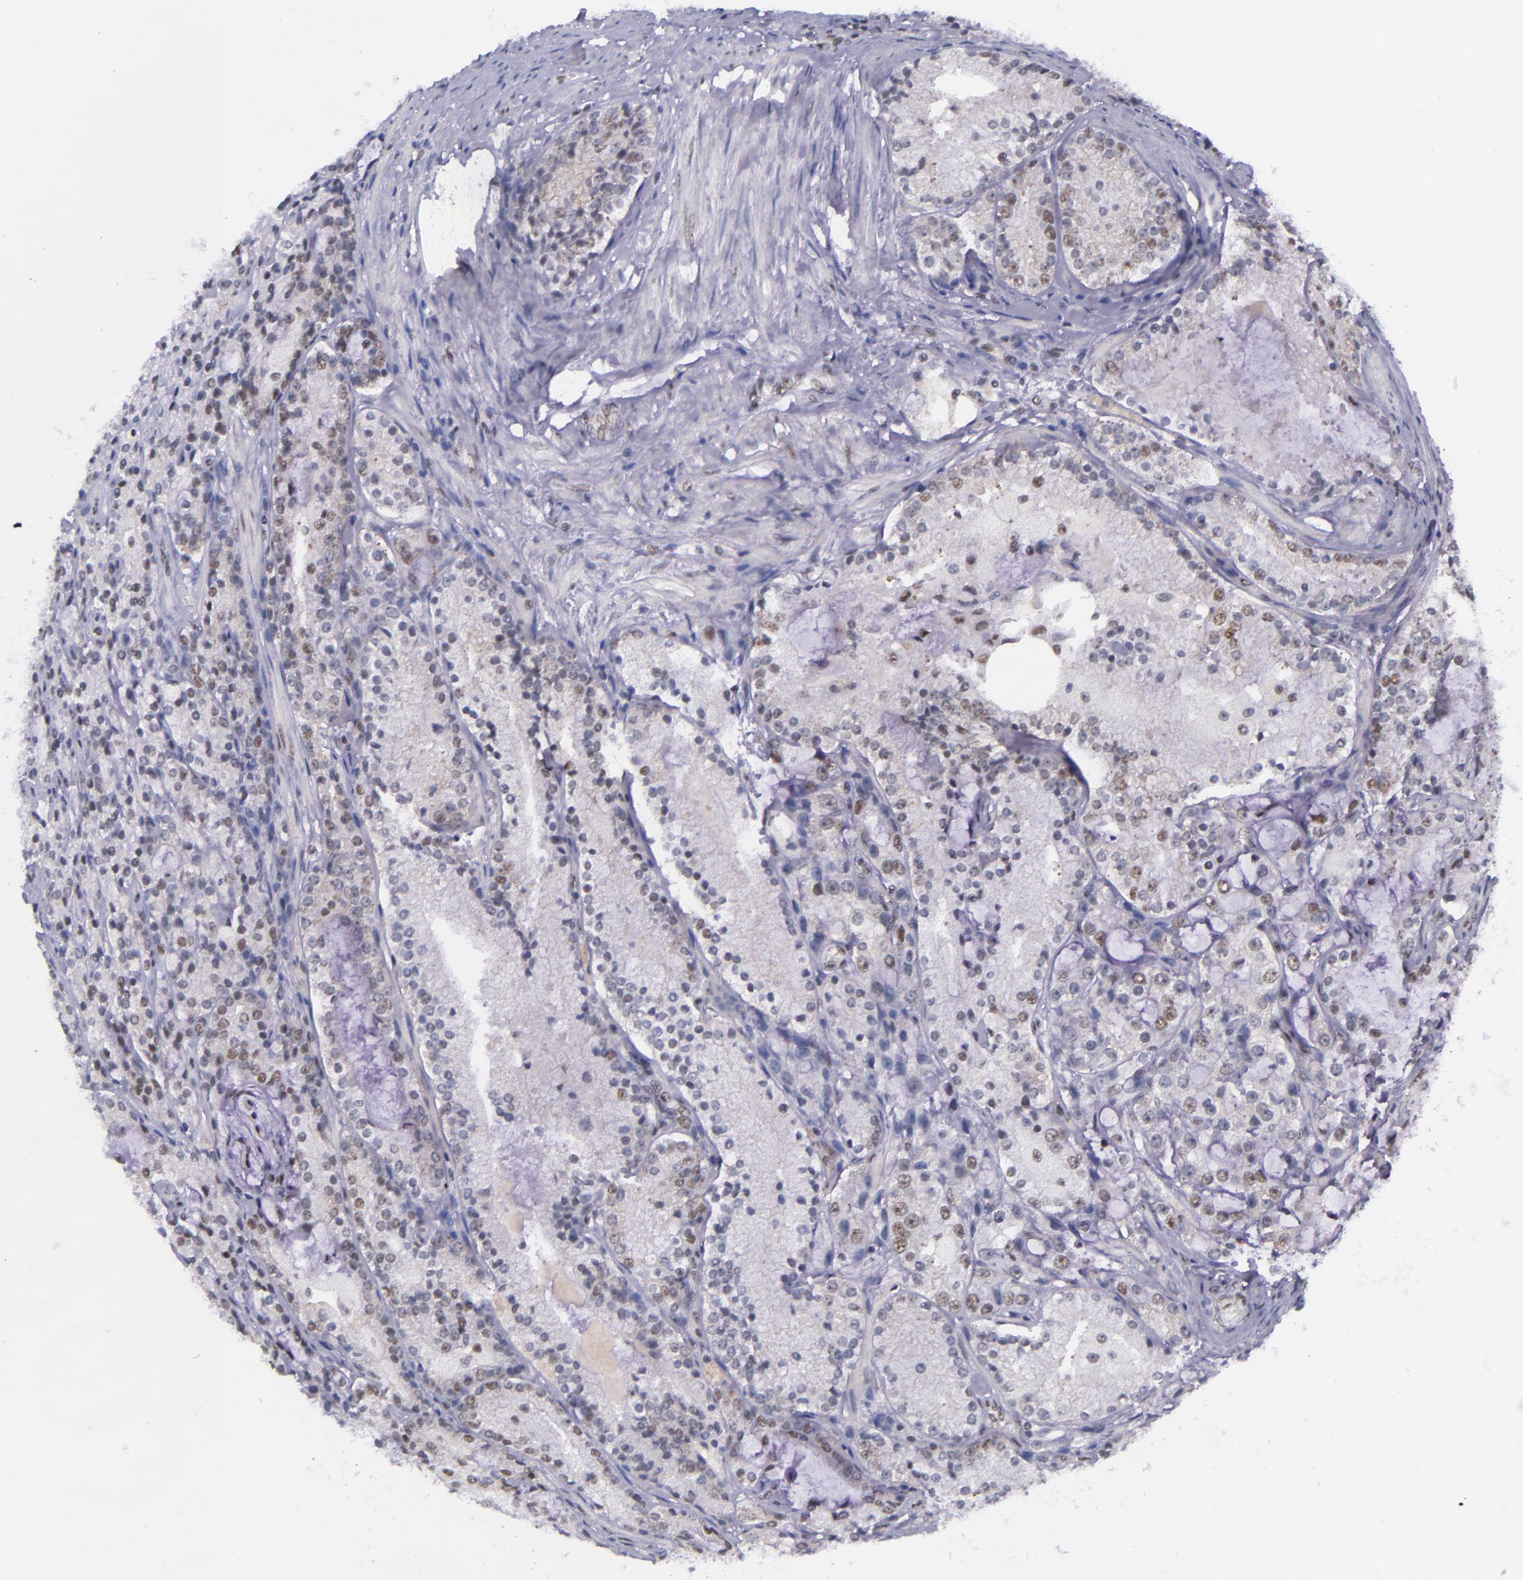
{"staining": {"intensity": "weak", "quantity": "<25%", "location": "nuclear"}, "tissue": "prostate cancer", "cell_type": "Tumor cells", "image_type": "cancer", "snomed": [{"axis": "morphology", "description": "Adenocarcinoma, High grade"}, {"axis": "topography", "description": "Prostate"}], "caption": "Immunohistochemistry image of prostate cancer stained for a protein (brown), which displays no positivity in tumor cells. The staining was performed using DAB to visualize the protein expression in brown, while the nuclei were stained in blue with hematoxylin (Magnification: 20x).", "gene": "GPKOW", "patient": {"sex": "male", "age": 63}}